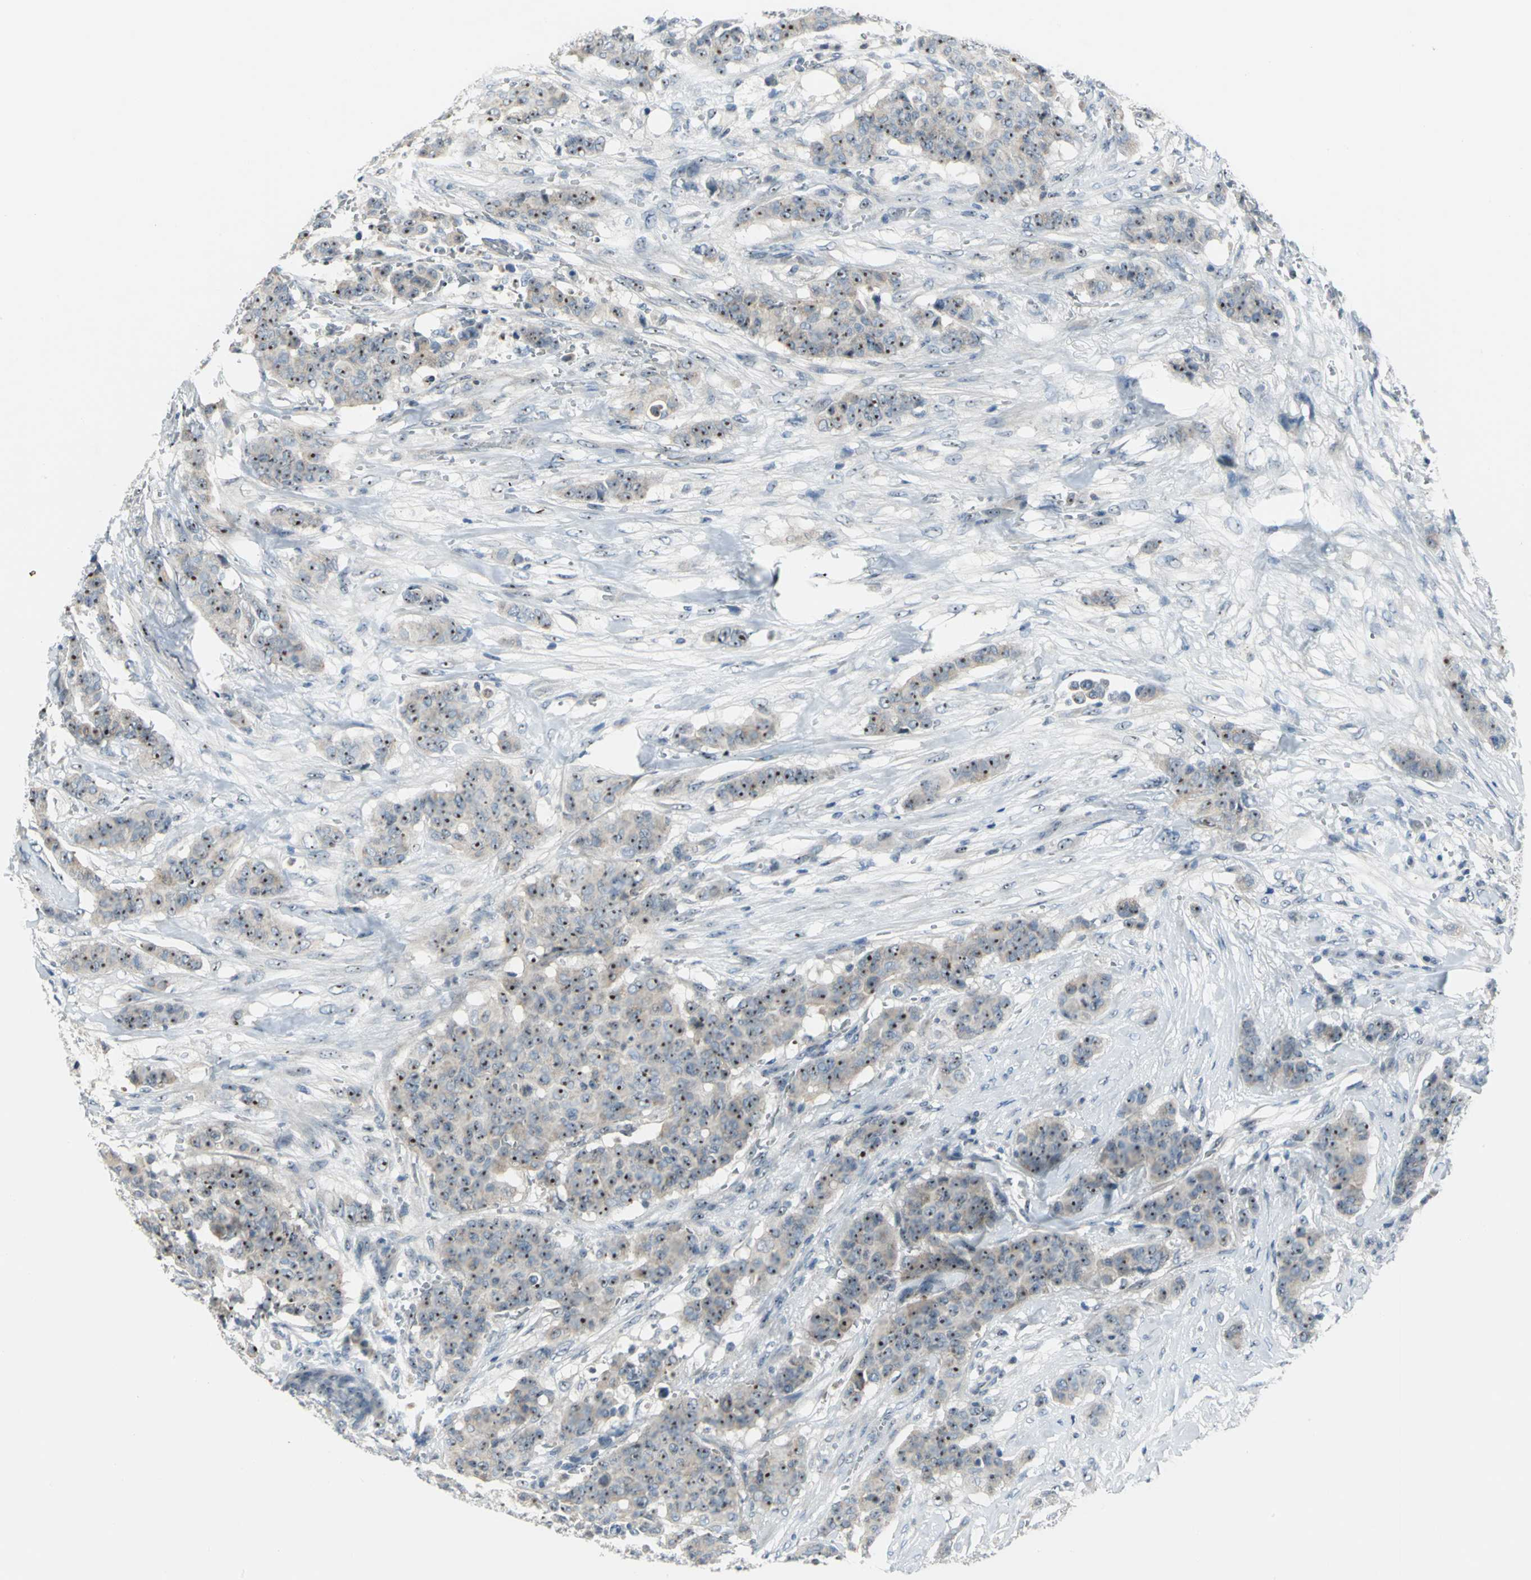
{"staining": {"intensity": "strong", "quantity": ">75%", "location": "nuclear"}, "tissue": "breast cancer", "cell_type": "Tumor cells", "image_type": "cancer", "snomed": [{"axis": "morphology", "description": "Duct carcinoma"}, {"axis": "topography", "description": "Breast"}], "caption": "Protein analysis of invasive ductal carcinoma (breast) tissue displays strong nuclear positivity in approximately >75% of tumor cells.", "gene": "MYBBP1A", "patient": {"sex": "female", "age": 40}}